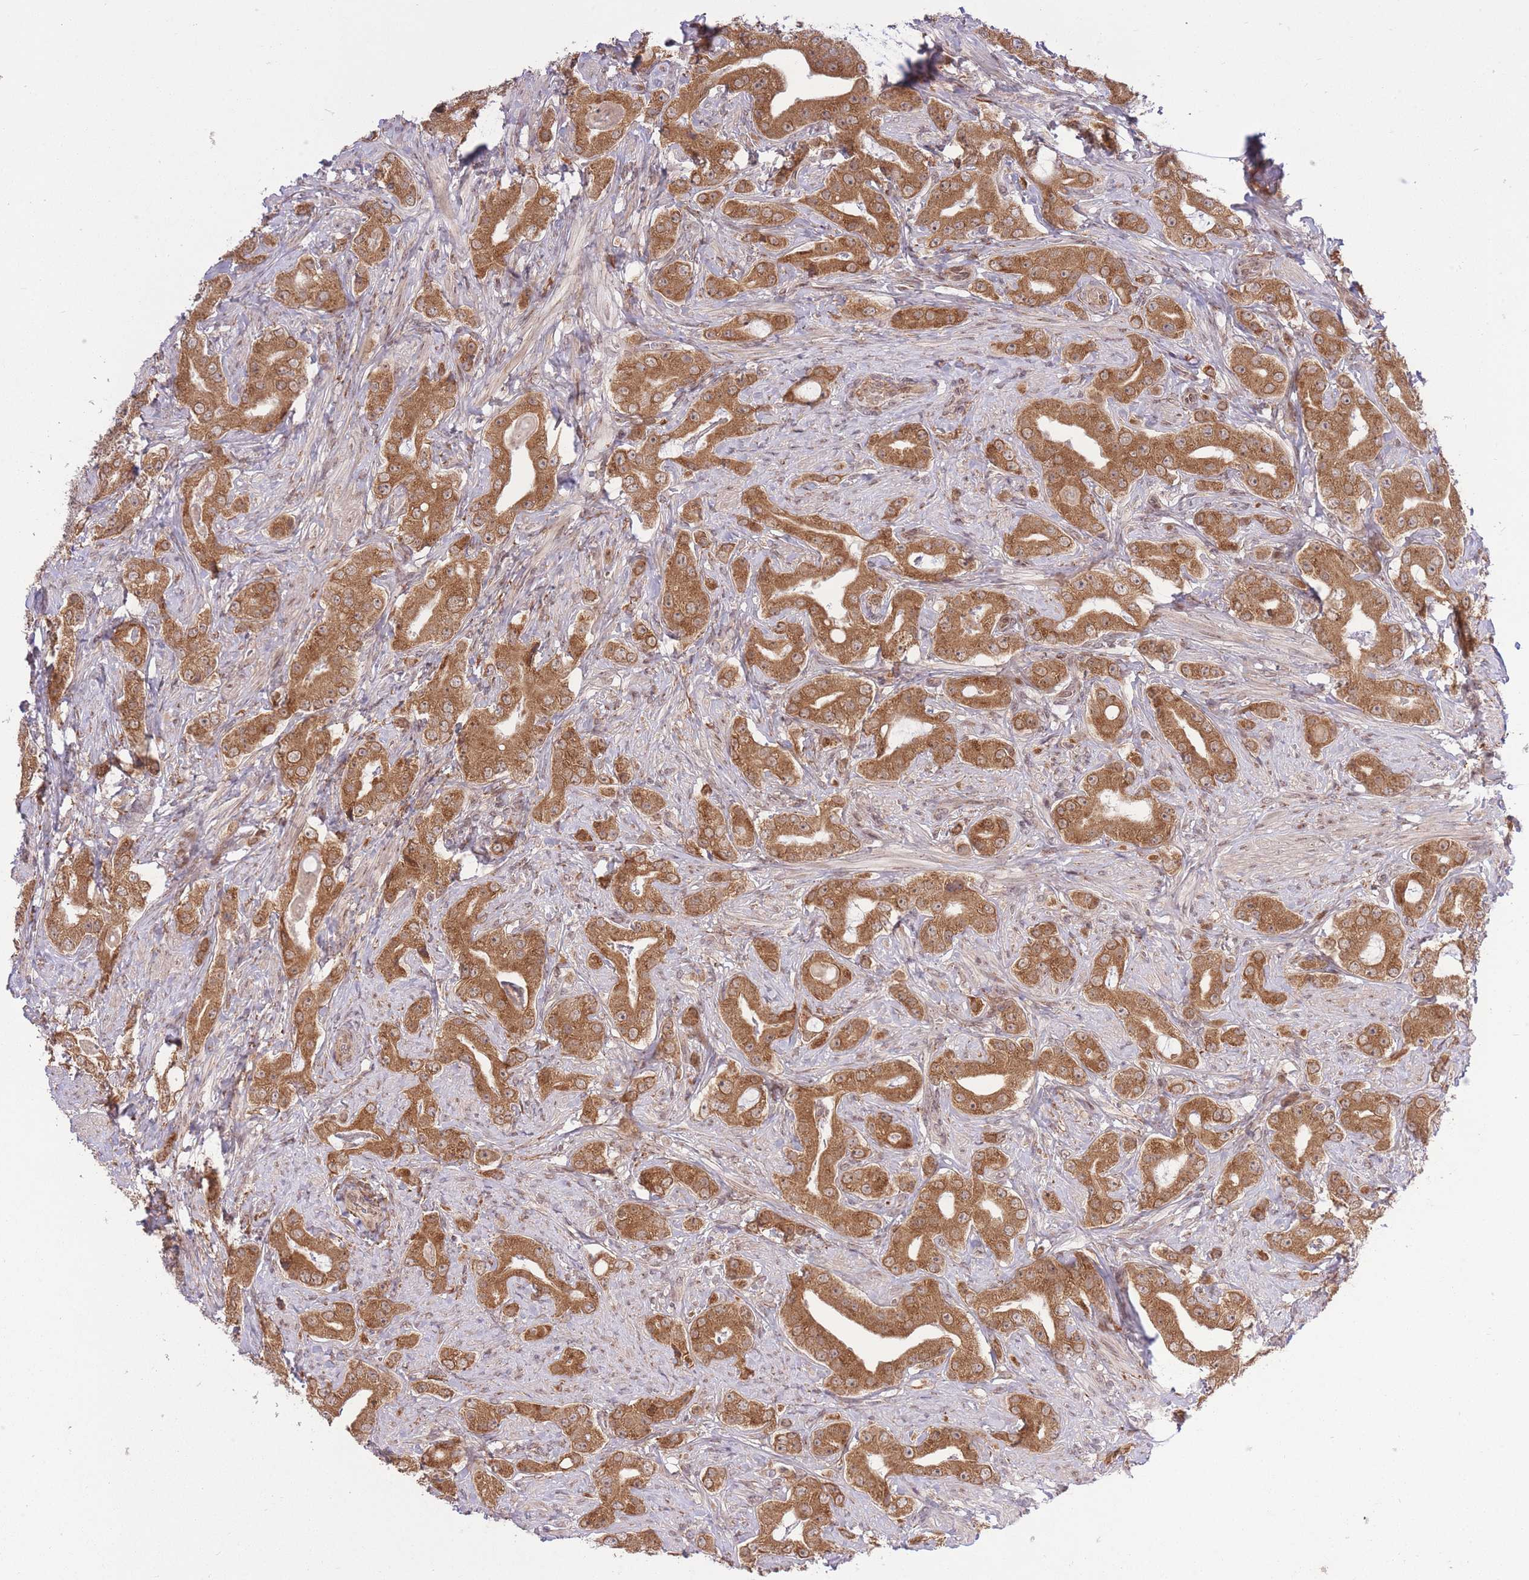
{"staining": {"intensity": "moderate", "quantity": ">75%", "location": "cytoplasmic/membranous"}, "tissue": "prostate cancer", "cell_type": "Tumor cells", "image_type": "cancer", "snomed": [{"axis": "morphology", "description": "Adenocarcinoma, High grade"}, {"axis": "topography", "description": "Prostate"}], "caption": "Immunohistochemistry staining of prostate cancer (high-grade adenocarcinoma), which demonstrates medium levels of moderate cytoplasmic/membranous expression in about >75% of tumor cells indicating moderate cytoplasmic/membranous protein staining. The staining was performed using DAB (brown) for protein detection and nuclei were counterstained in hematoxylin (blue).", "gene": "ZNF391", "patient": {"sex": "male", "age": 63}}